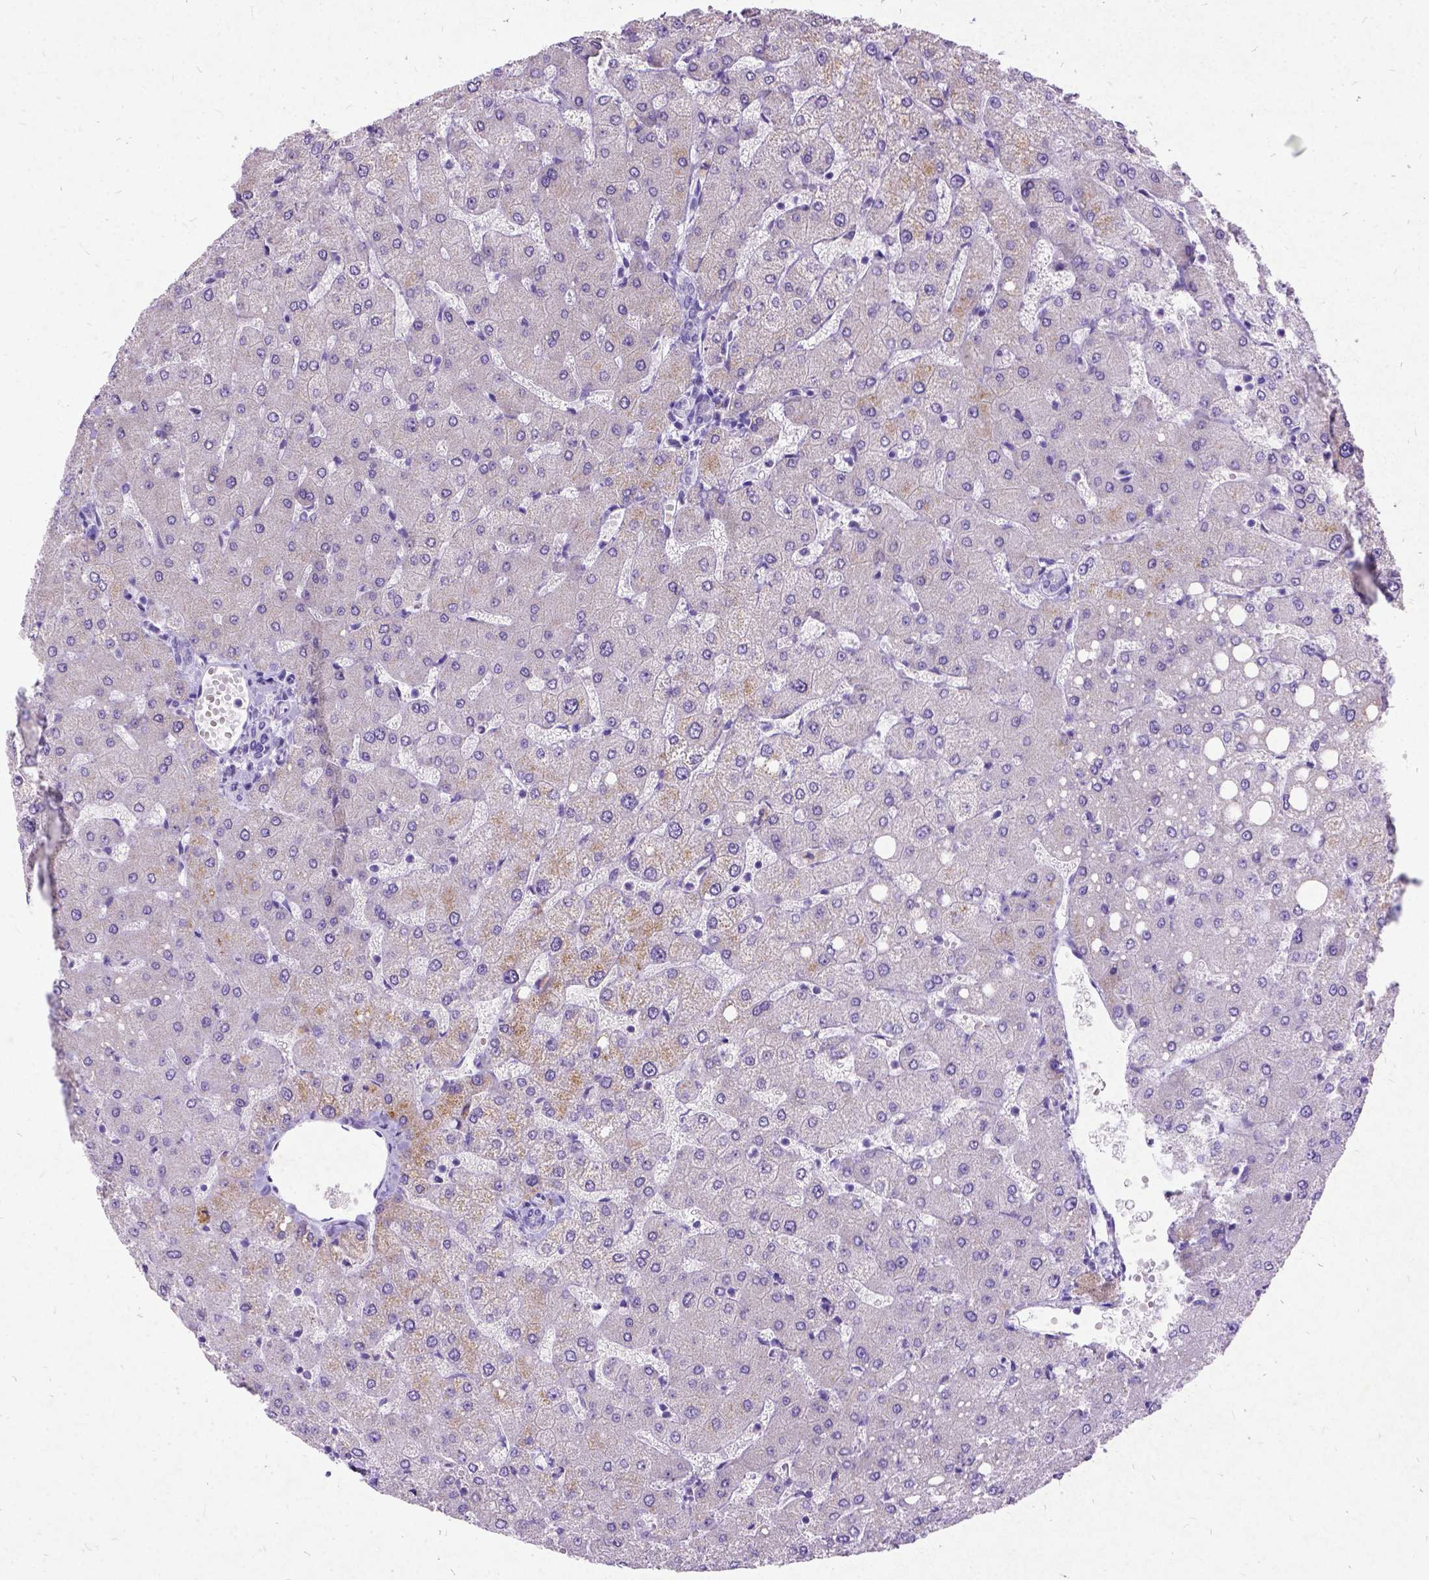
{"staining": {"intensity": "negative", "quantity": "none", "location": "none"}, "tissue": "liver", "cell_type": "Cholangiocytes", "image_type": "normal", "snomed": [{"axis": "morphology", "description": "Normal tissue, NOS"}, {"axis": "topography", "description": "Liver"}], "caption": "Immunohistochemical staining of unremarkable liver reveals no significant positivity in cholangiocytes.", "gene": "NEUROD4", "patient": {"sex": "female", "age": 54}}